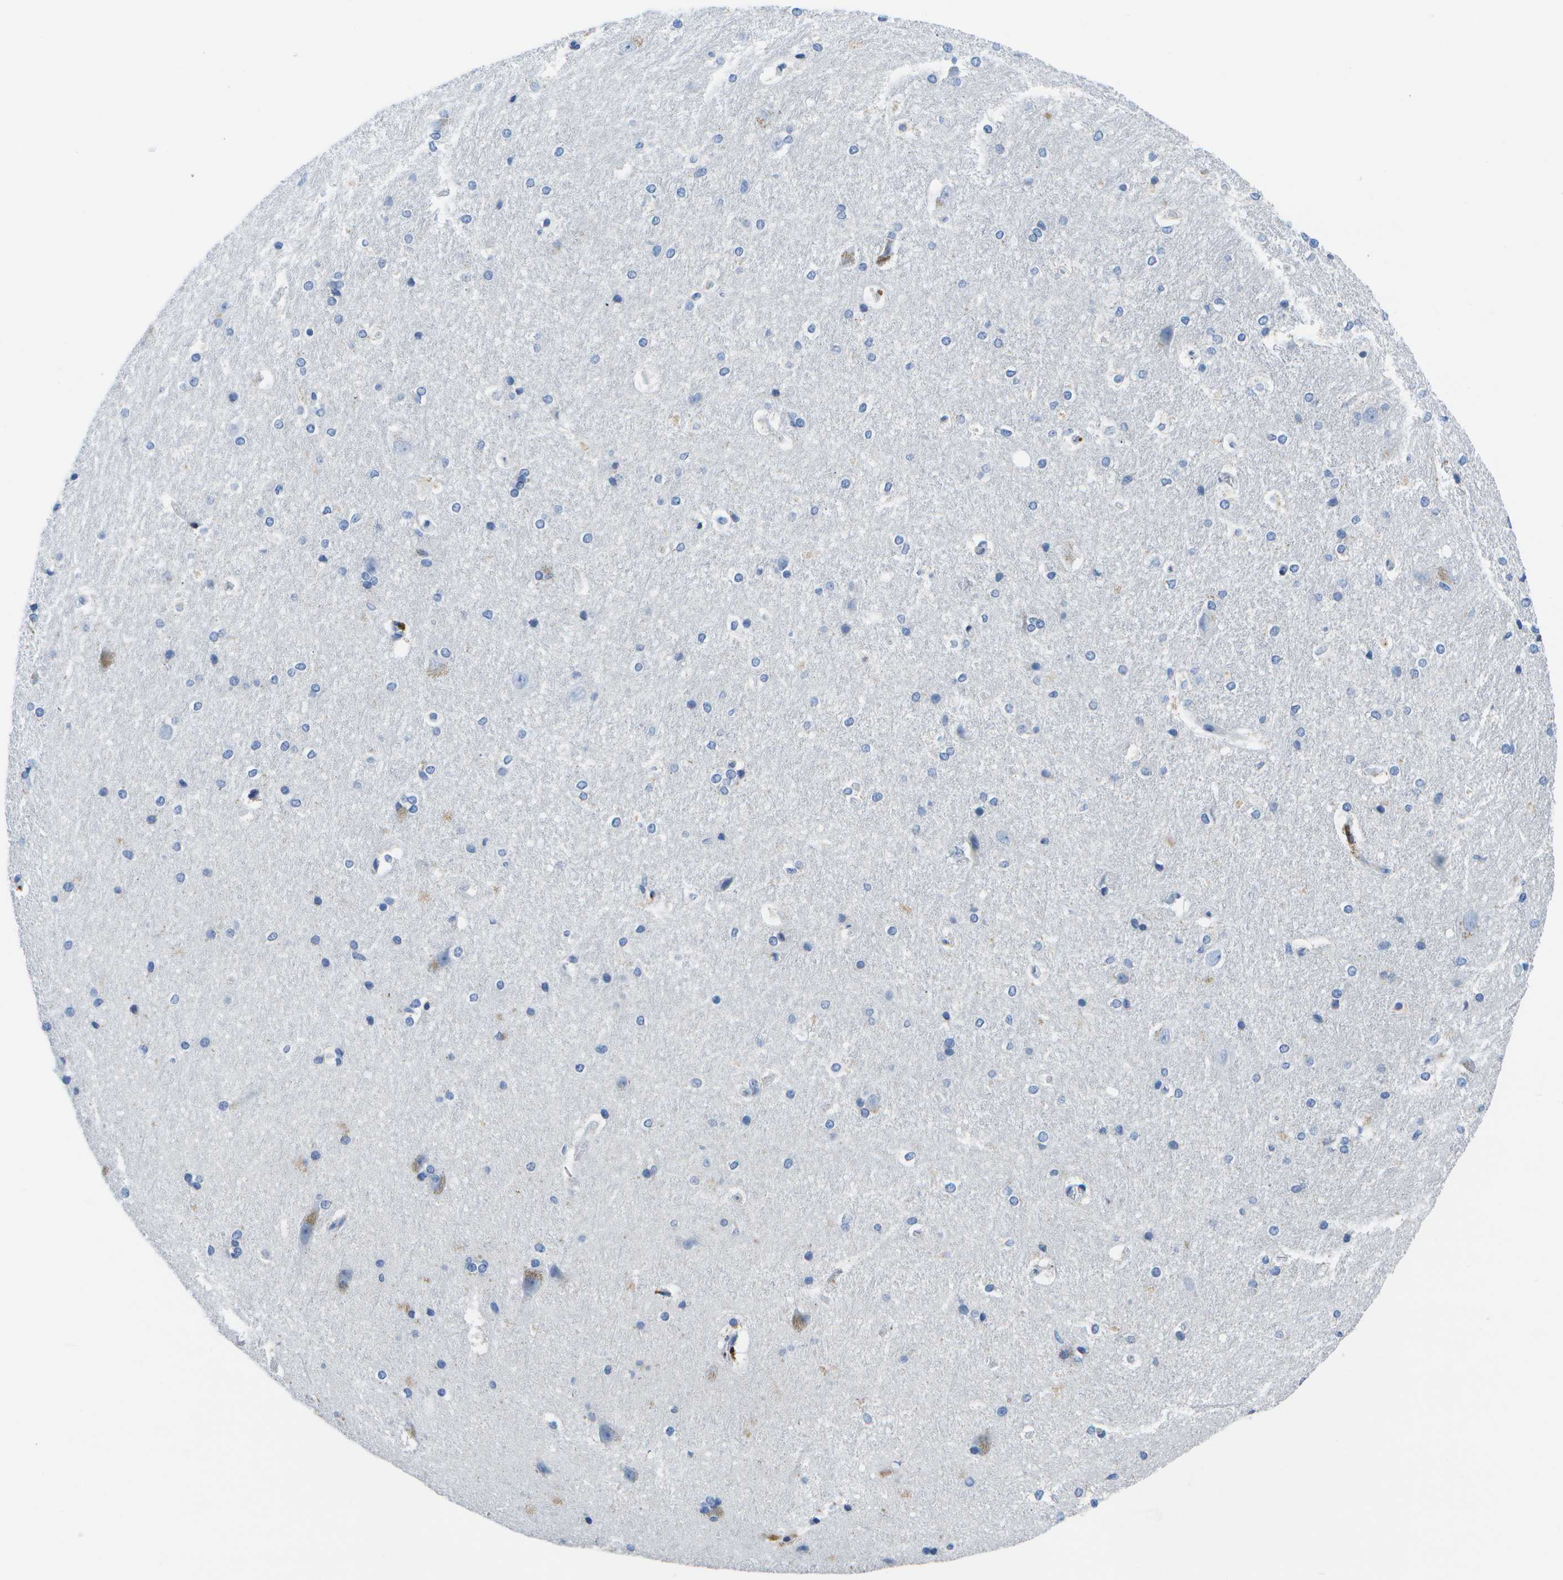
{"staining": {"intensity": "negative", "quantity": "none", "location": "none"}, "tissue": "hippocampus", "cell_type": "Glial cells", "image_type": "normal", "snomed": [{"axis": "morphology", "description": "Normal tissue, NOS"}, {"axis": "topography", "description": "Hippocampus"}], "caption": "Glial cells are negative for protein expression in benign human hippocampus. (Immunohistochemistry (ihc), brightfield microscopy, high magnification).", "gene": "MS4A1", "patient": {"sex": "female", "age": 19}}